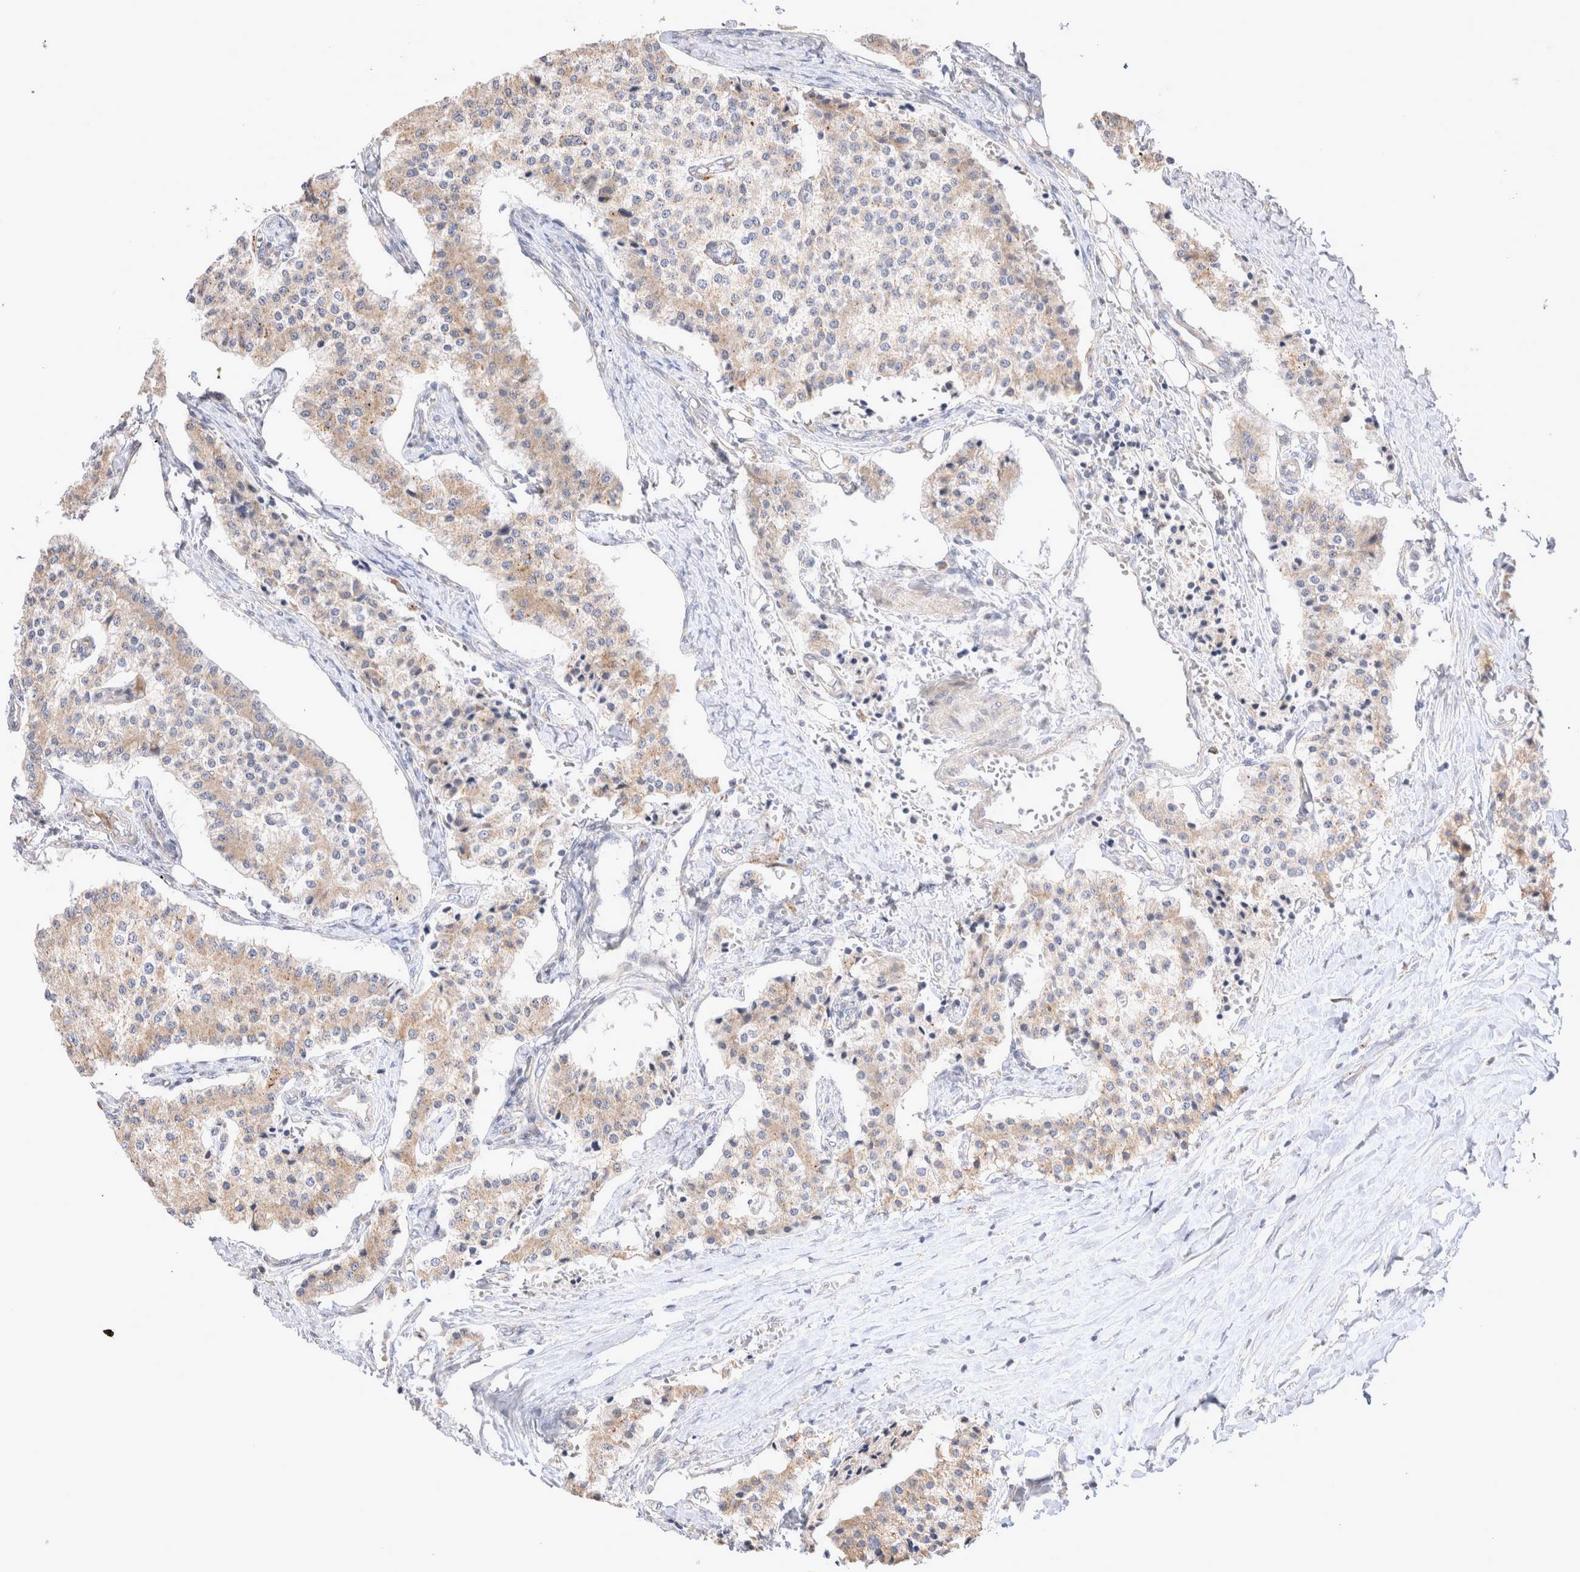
{"staining": {"intensity": "weak", "quantity": ">75%", "location": "cytoplasmic/membranous"}, "tissue": "carcinoid", "cell_type": "Tumor cells", "image_type": "cancer", "snomed": [{"axis": "morphology", "description": "Carcinoid, malignant, NOS"}, {"axis": "topography", "description": "Colon"}], "caption": "Weak cytoplasmic/membranous staining for a protein is identified in about >75% of tumor cells of carcinoid using IHC.", "gene": "NPC1", "patient": {"sex": "female", "age": 52}}